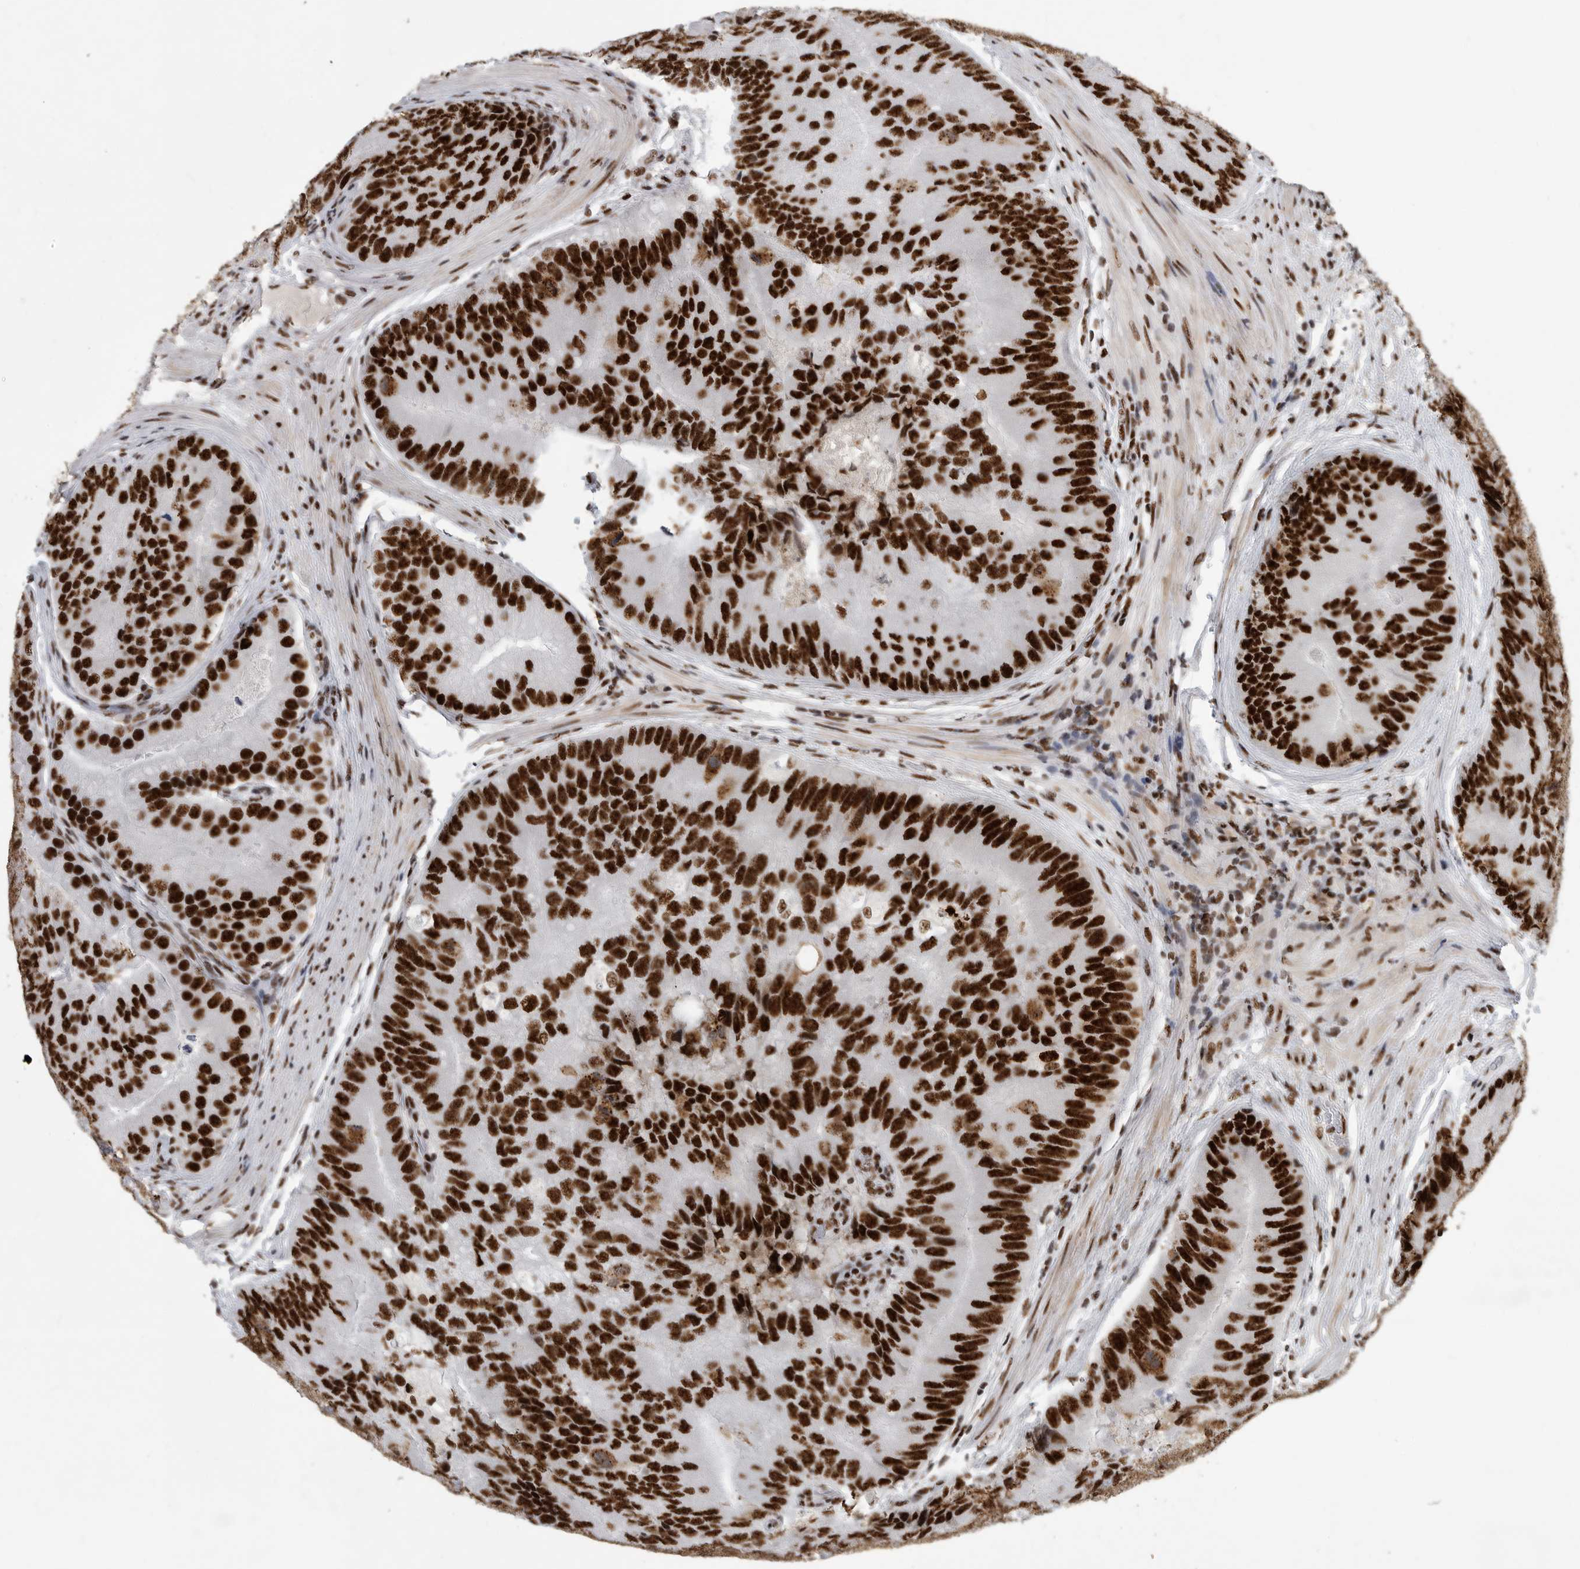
{"staining": {"intensity": "strong", "quantity": ">75%", "location": "nuclear"}, "tissue": "prostate cancer", "cell_type": "Tumor cells", "image_type": "cancer", "snomed": [{"axis": "morphology", "description": "Adenocarcinoma, High grade"}, {"axis": "topography", "description": "Prostate"}], "caption": "A photomicrograph of human adenocarcinoma (high-grade) (prostate) stained for a protein reveals strong nuclear brown staining in tumor cells. Using DAB (brown) and hematoxylin (blue) stains, captured at high magnification using brightfield microscopy.", "gene": "BCLAF1", "patient": {"sex": "male", "age": 70}}